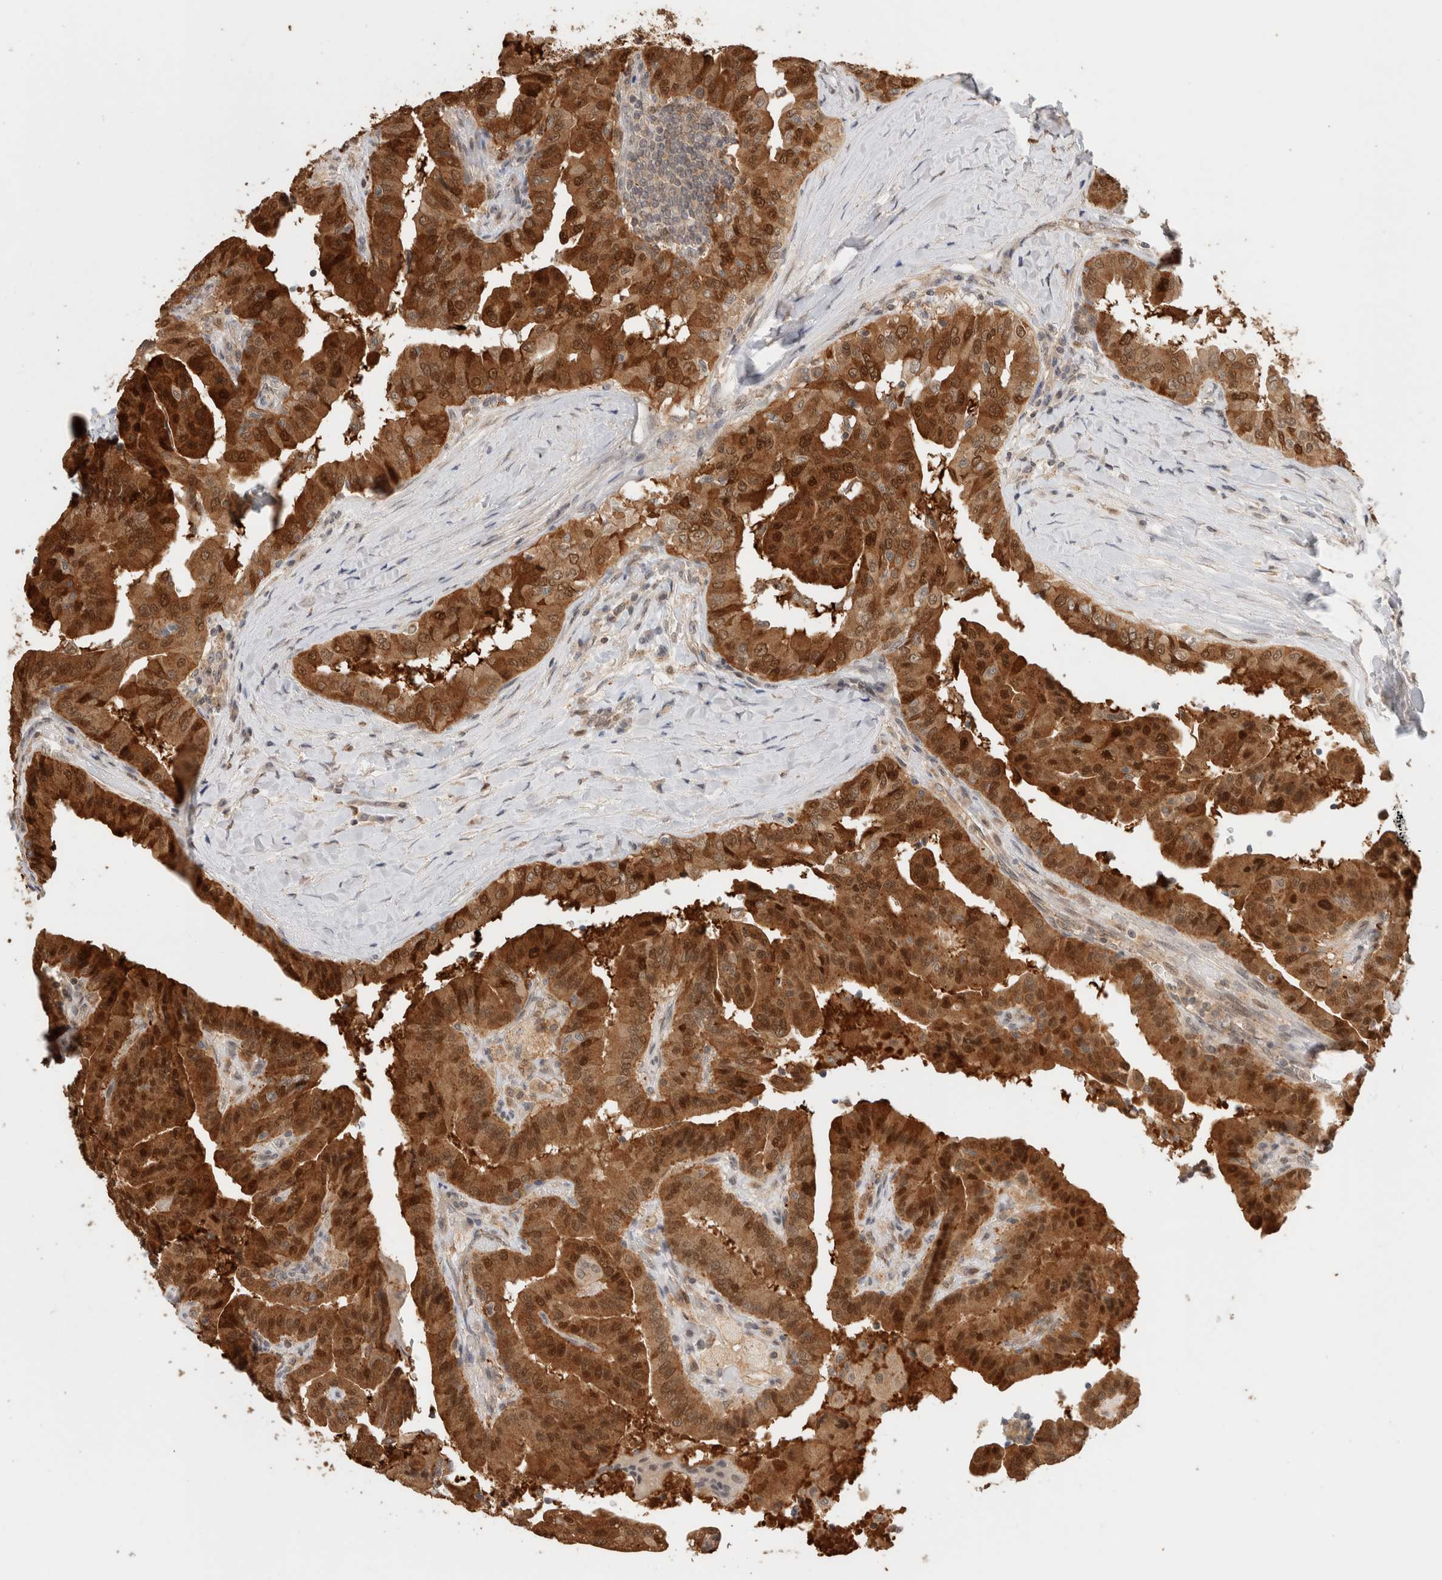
{"staining": {"intensity": "strong", "quantity": ">75%", "location": "cytoplasmic/membranous,nuclear"}, "tissue": "thyroid cancer", "cell_type": "Tumor cells", "image_type": "cancer", "snomed": [{"axis": "morphology", "description": "Papillary adenocarcinoma, NOS"}, {"axis": "topography", "description": "Thyroid gland"}], "caption": "Approximately >75% of tumor cells in human papillary adenocarcinoma (thyroid) display strong cytoplasmic/membranous and nuclear protein staining as visualized by brown immunohistochemical staining.", "gene": "OTUD6B", "patient": {"sex": "male", "age": 33}}